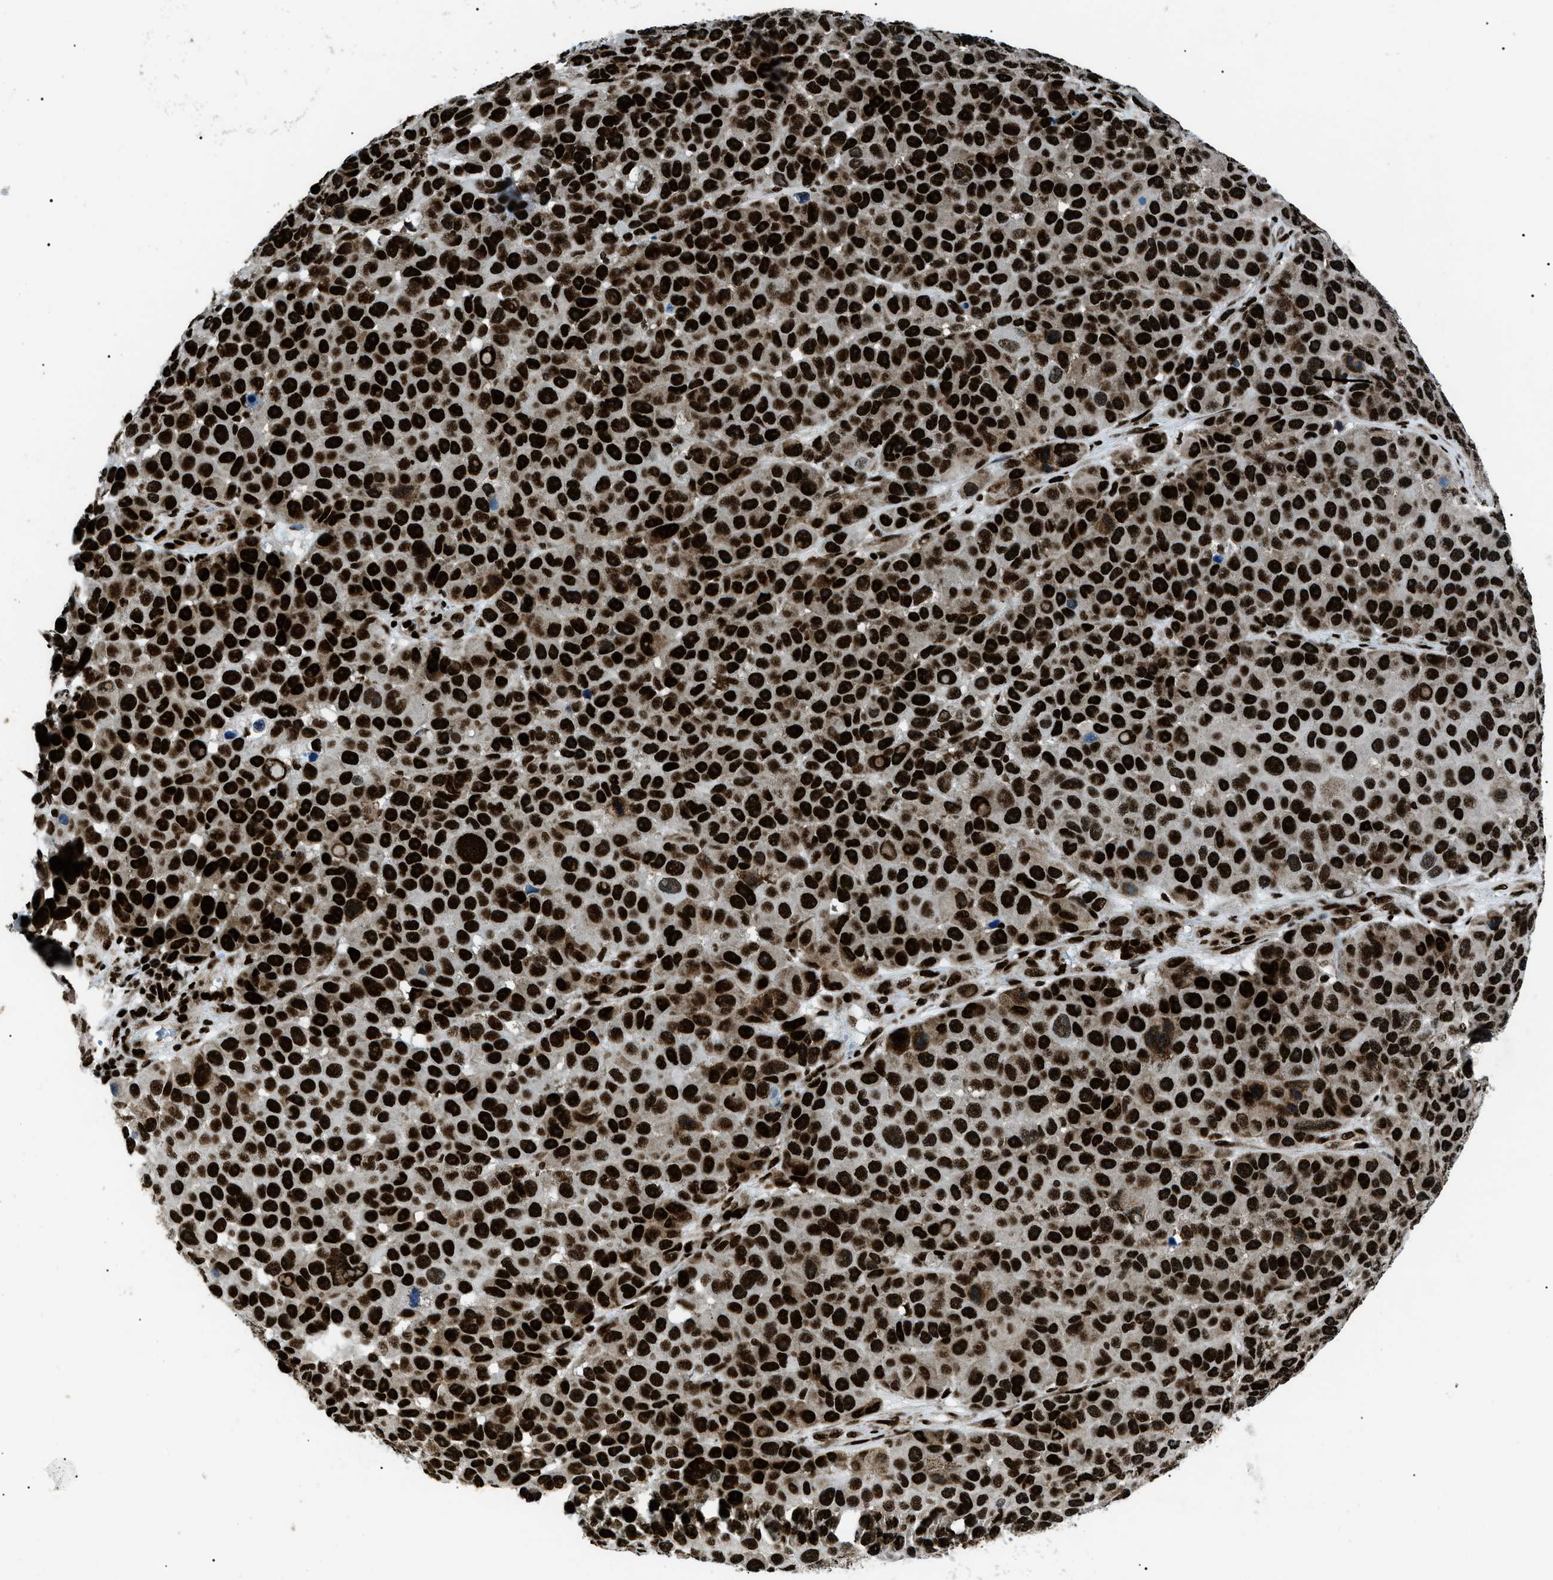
{"staining": {"intensity": "strong", "quantity": ">75%", "location": "nuclear"}, "tissue": "melanoma", "cell_type": "Tumor cells", "image_type": "cancer", "snomed": [{"axis": "morphology", "description": "Malignant melanoma, NOS"}, {"axis": "topography", "description": "Skin"}], "caption": "IHC of malignant melanoma reveals high levels of strong nuclear expression in about >75% of tumor cells. The protein is stained brown, and the nuclei are stained in blue (DAB (3,3'-diaminobenzidine) IHC with brightfield microscopy, high magnification).", "gene": "HNRNPK", "patient": {"sex": "male", "age": 53}}